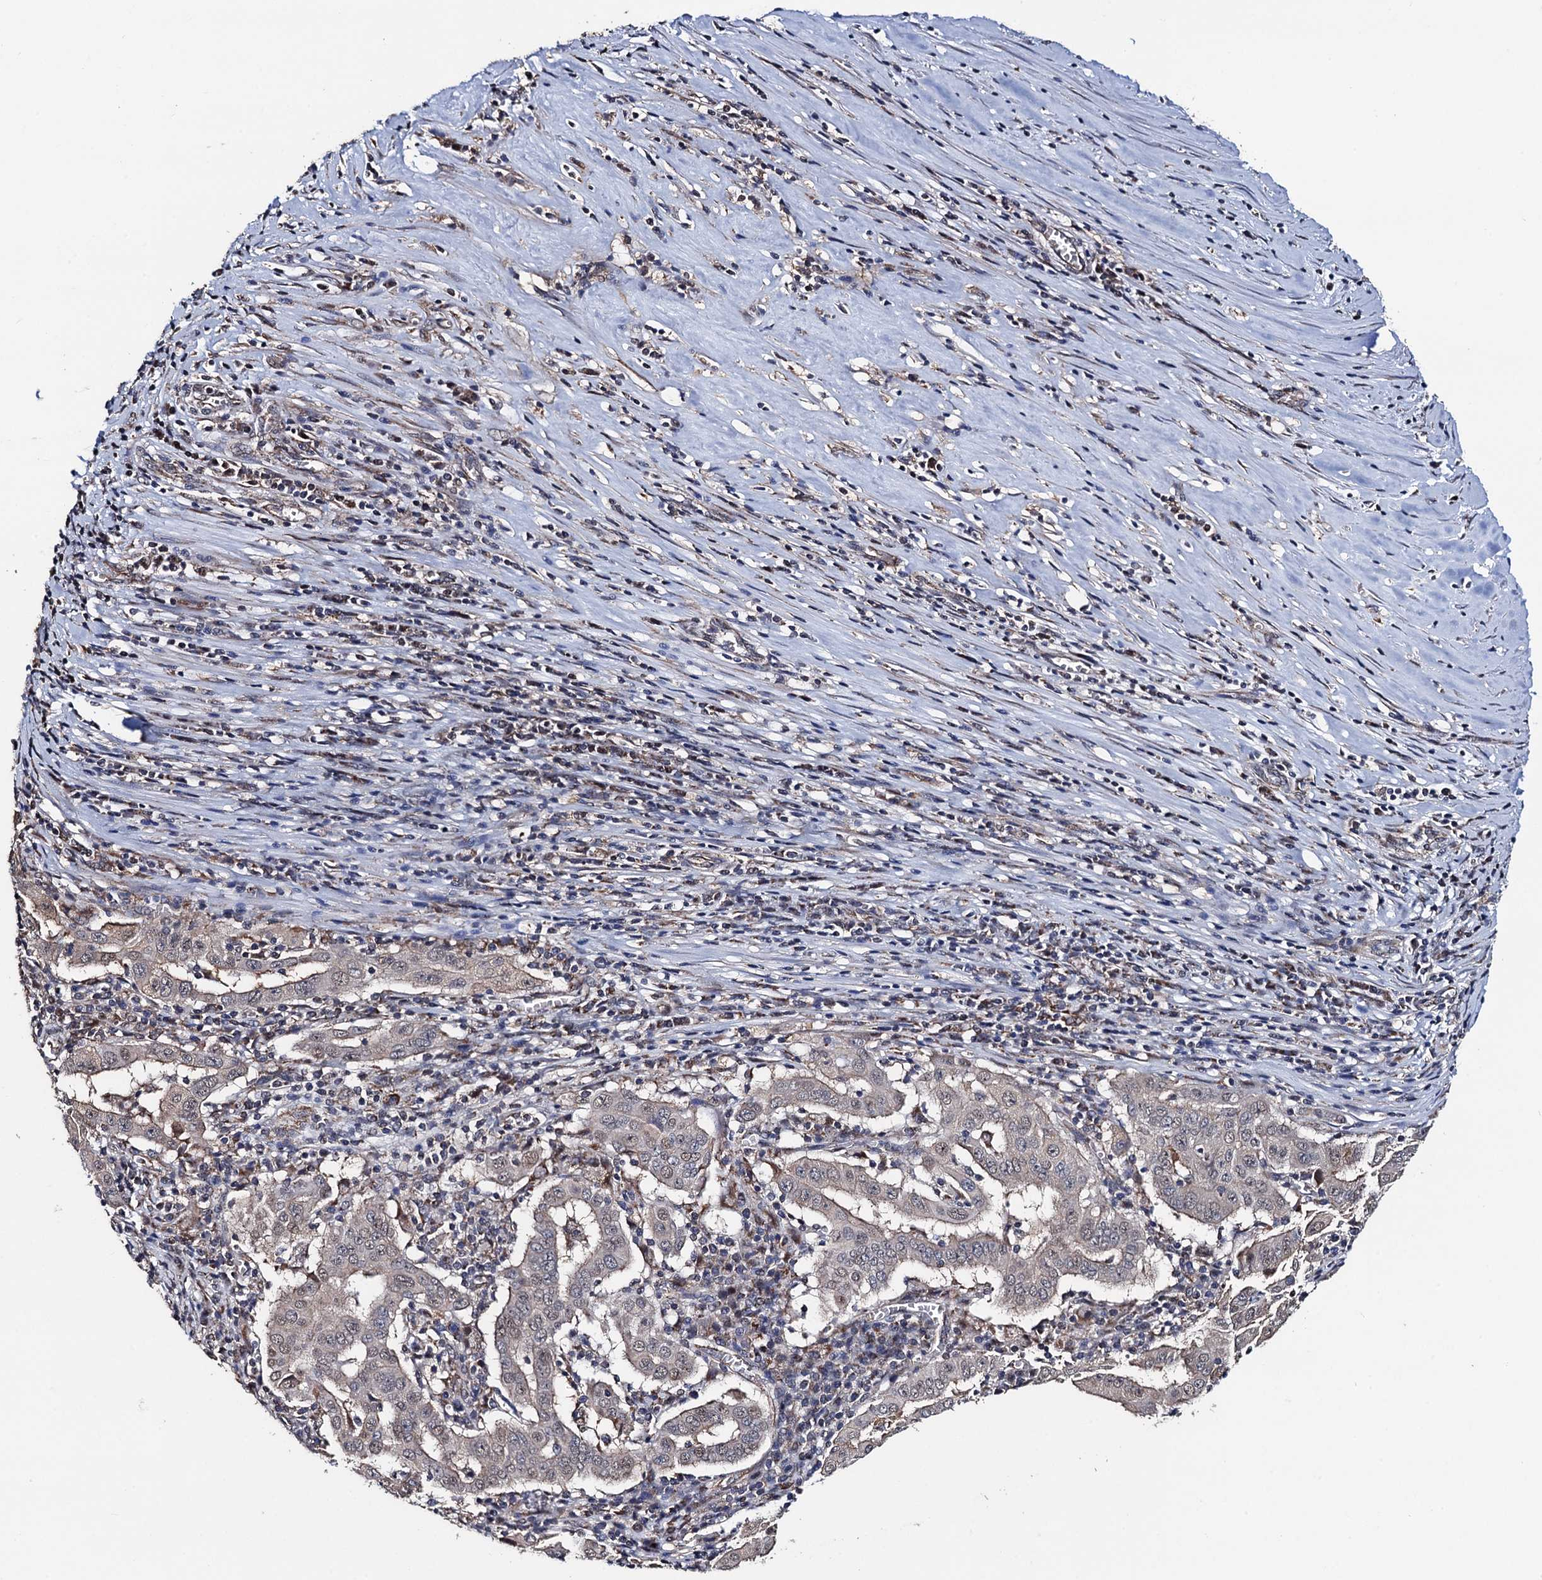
{"staining": {"intensity": "weak", "quantity": "25%-75%", "location": "nuclear"}, "tissue": "pancreatic cancer", "cell_type": "Tumor cells", "image_type": "cancer", "snomed": [{"axis": "morphology", "description": "Adenocarcinoma, NOS"}, {"axis": "topography", "description": "Pancreas"}], "caption": "Immunohistochemical staining of pancreatic adenocarcinoma exhibits weak nuclear protein staining in about 25%-75% of tumor cells.", "gene": "PTCD3", "patient": {"sex": "male", "age": 63}}